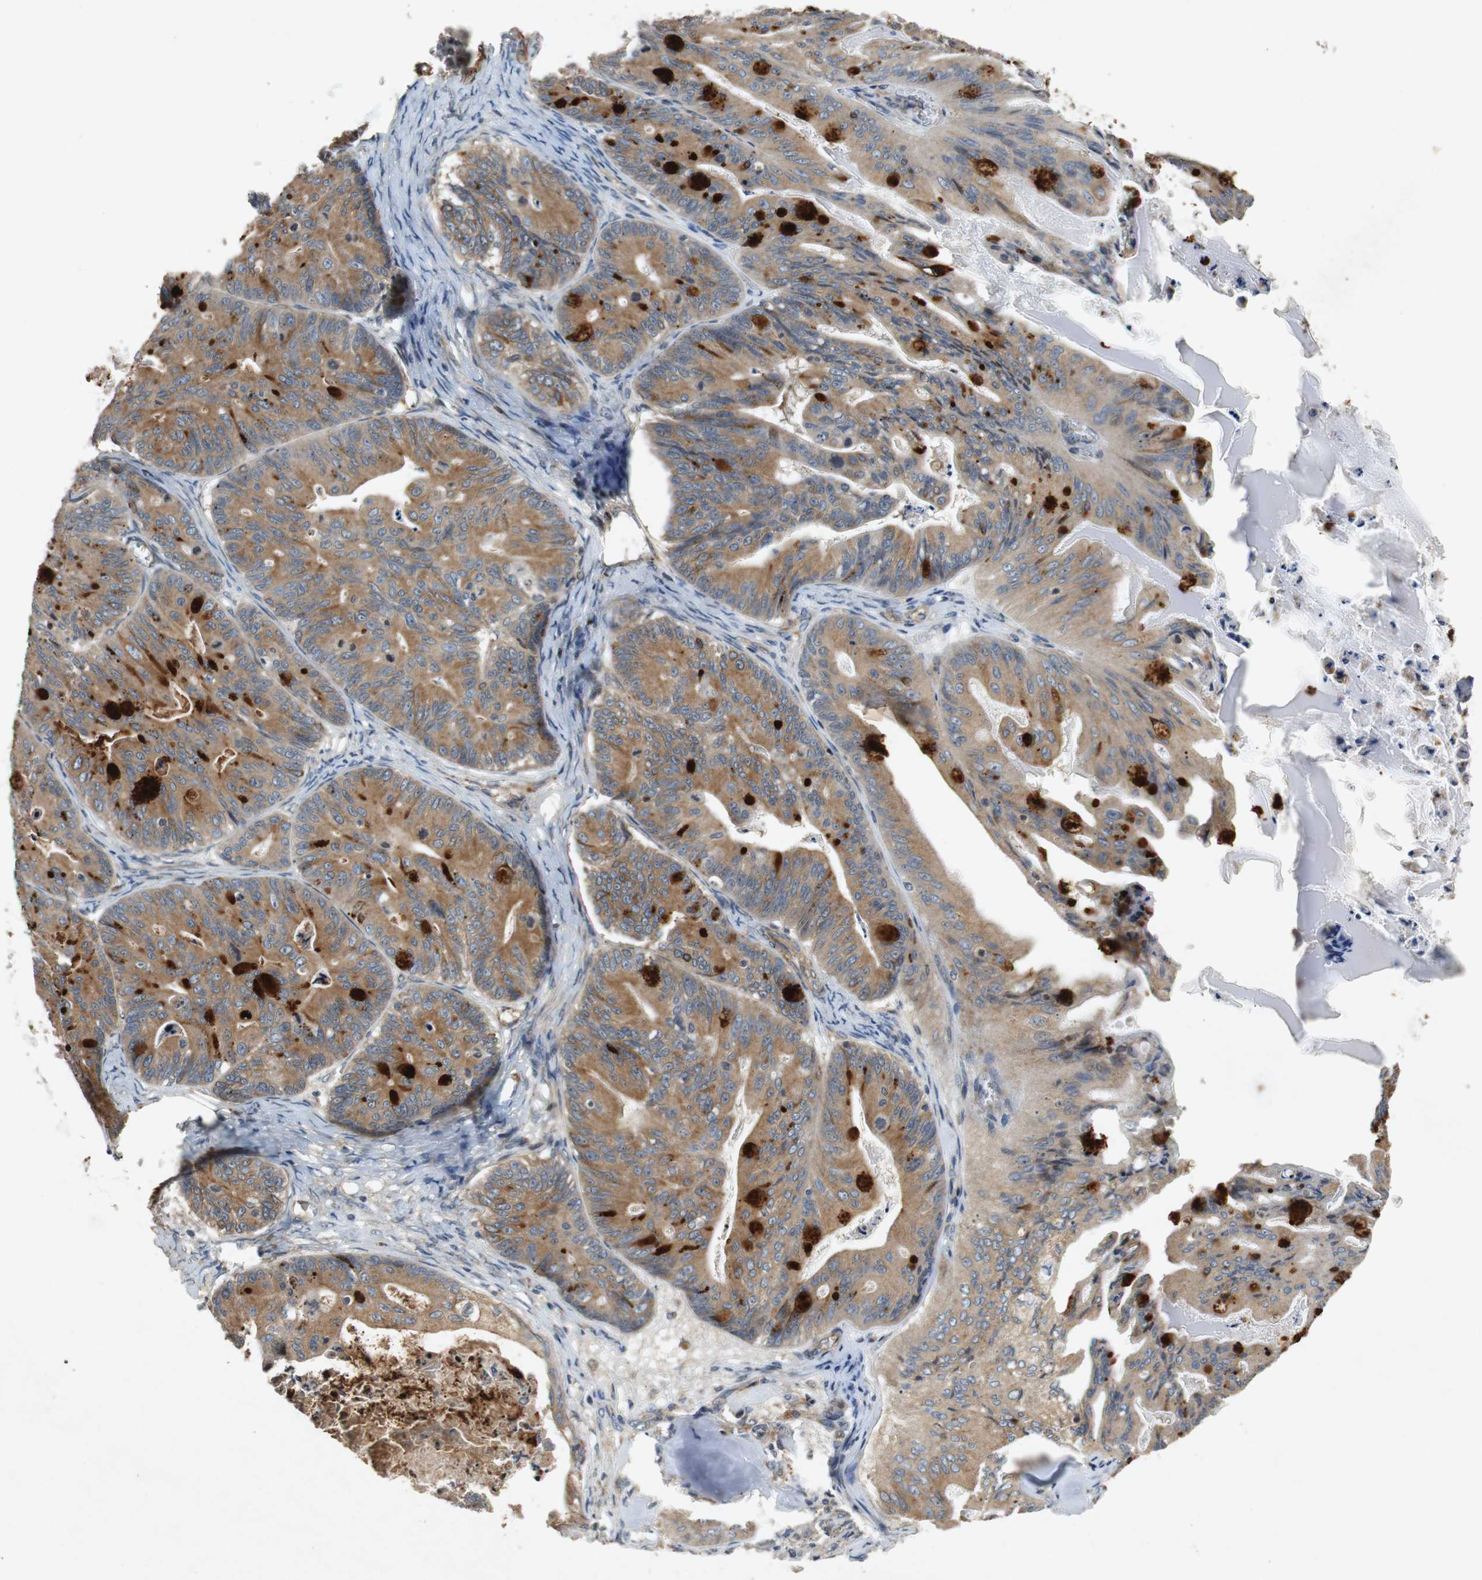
{"staining": {"intensity": "moderate", "quantity": ">75%", "location": "cytoplasmic/membranous"}, "tissue": "ovarian cancer", "cell_type": "Tumor cells", "image_type": "cancer", "snomed": [{"axis": "morphology", "description": "Cystadenocarcinoma, mucinous, NOS"}, {"axis": "topography", "description": "Ovary"}], "caption": "Moderate cytoplasmic/membranous protein positivity is identified in approximately >75% of tumor cells in mucinous cystadenocarcinoma (ovarian).", "gene": "TUBA4A", "patient": {"sex": "female", "age": 36}}